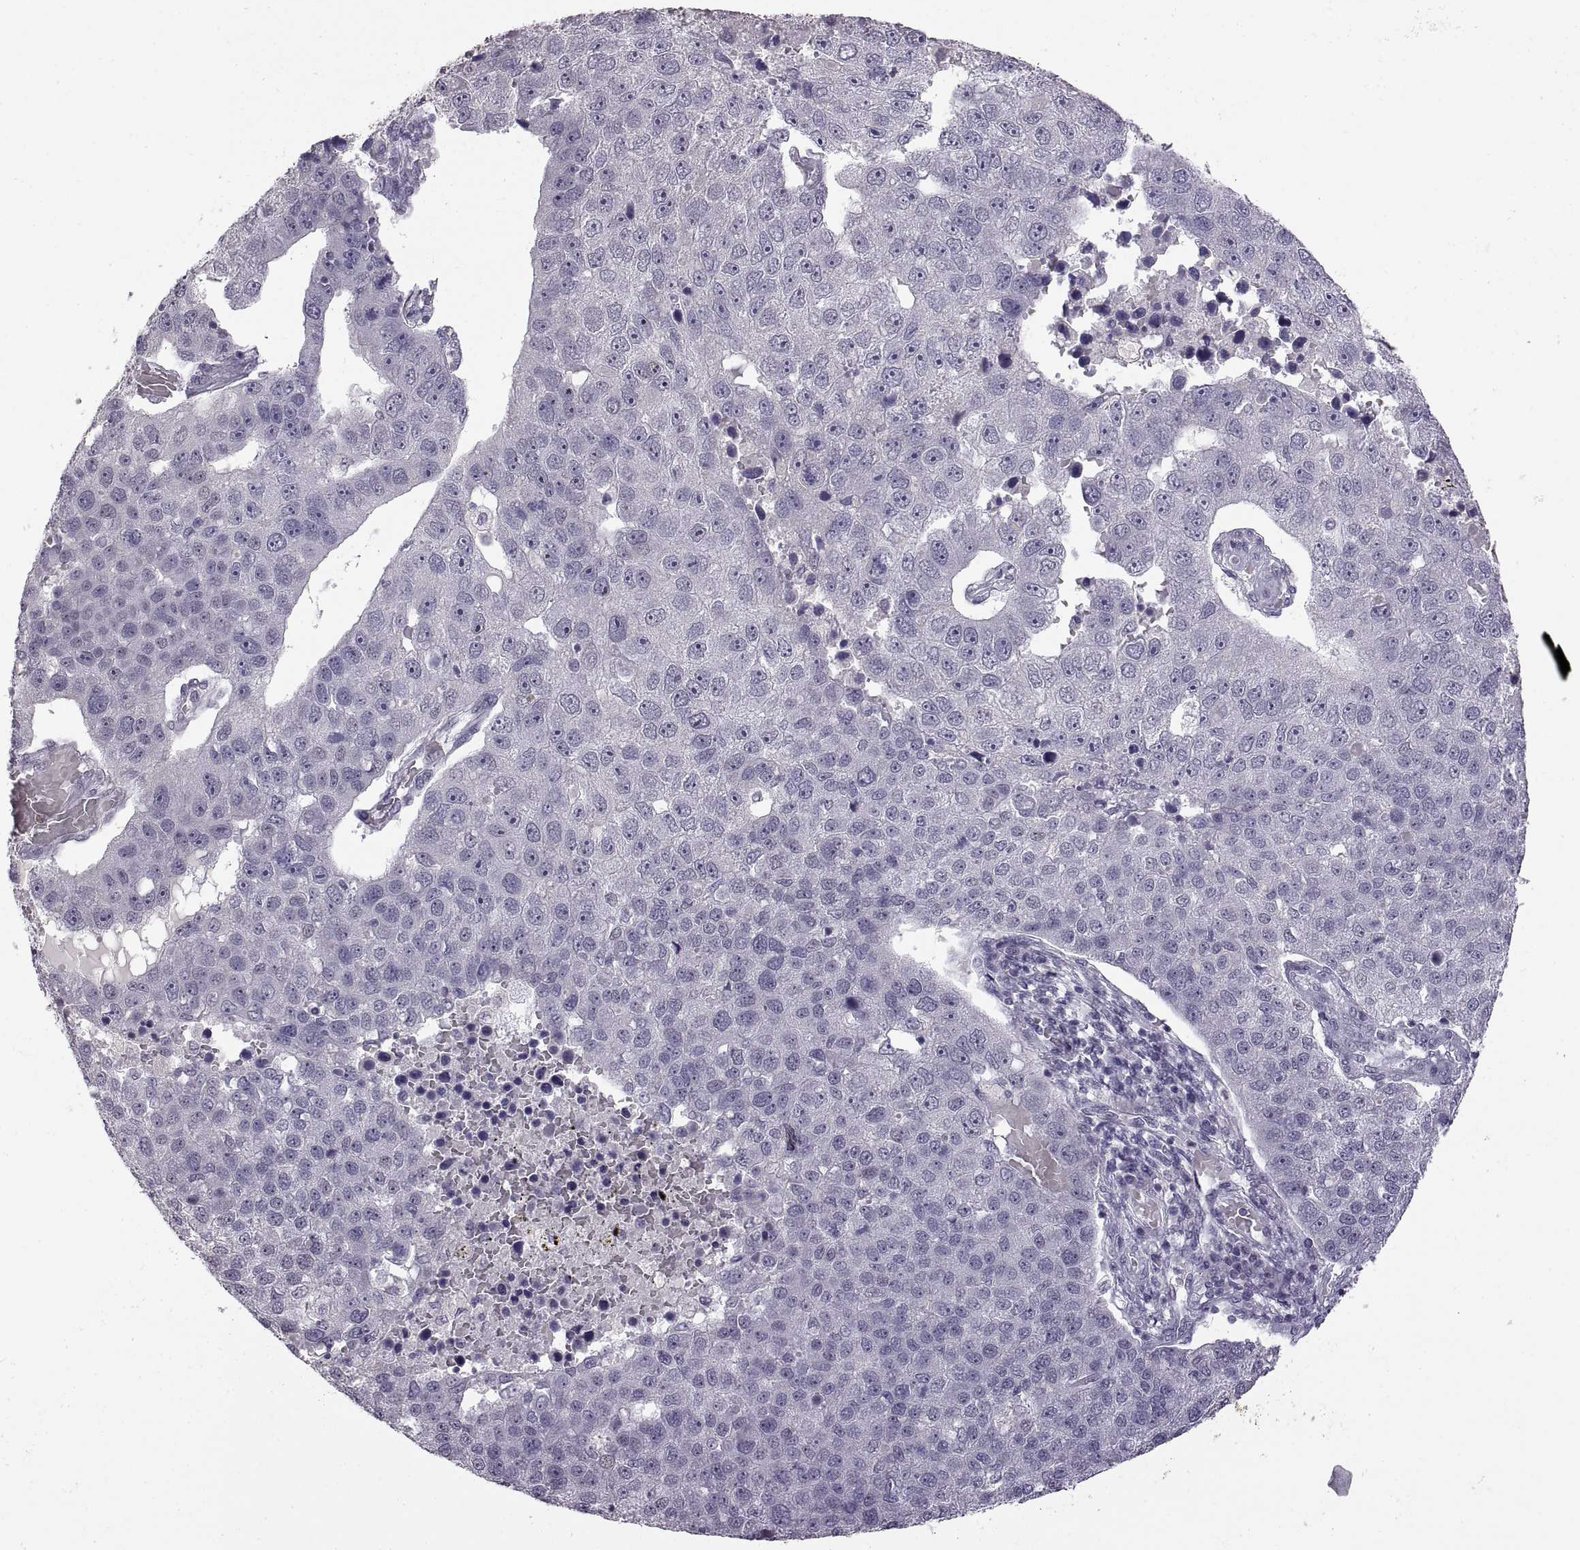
{"staining": {"intensity": "negative", "quantity": "none", "location": "none"}, "tissue": "pancreatic cancer", "cell_type": "Tumor cells", "image_type": "cancer", "snomed": [{"axis": "morphology", "description": "Adenocarcinoma, NOS"}, {"axis": "topography", "description": "Pancreas"}], "caption": "Protein analysis of pancreatic adenocarcinoma displays no significant positivity in tumor cells. Brightfield microscopy of immunohistochemistry (IHC) stained with DAB (3,3'-diaminobenzidine) (brown) and hematoxylin (blue), captured at high magnification.", "gene": "NEK2", "patient": {"sex": "female", "age": 61}}